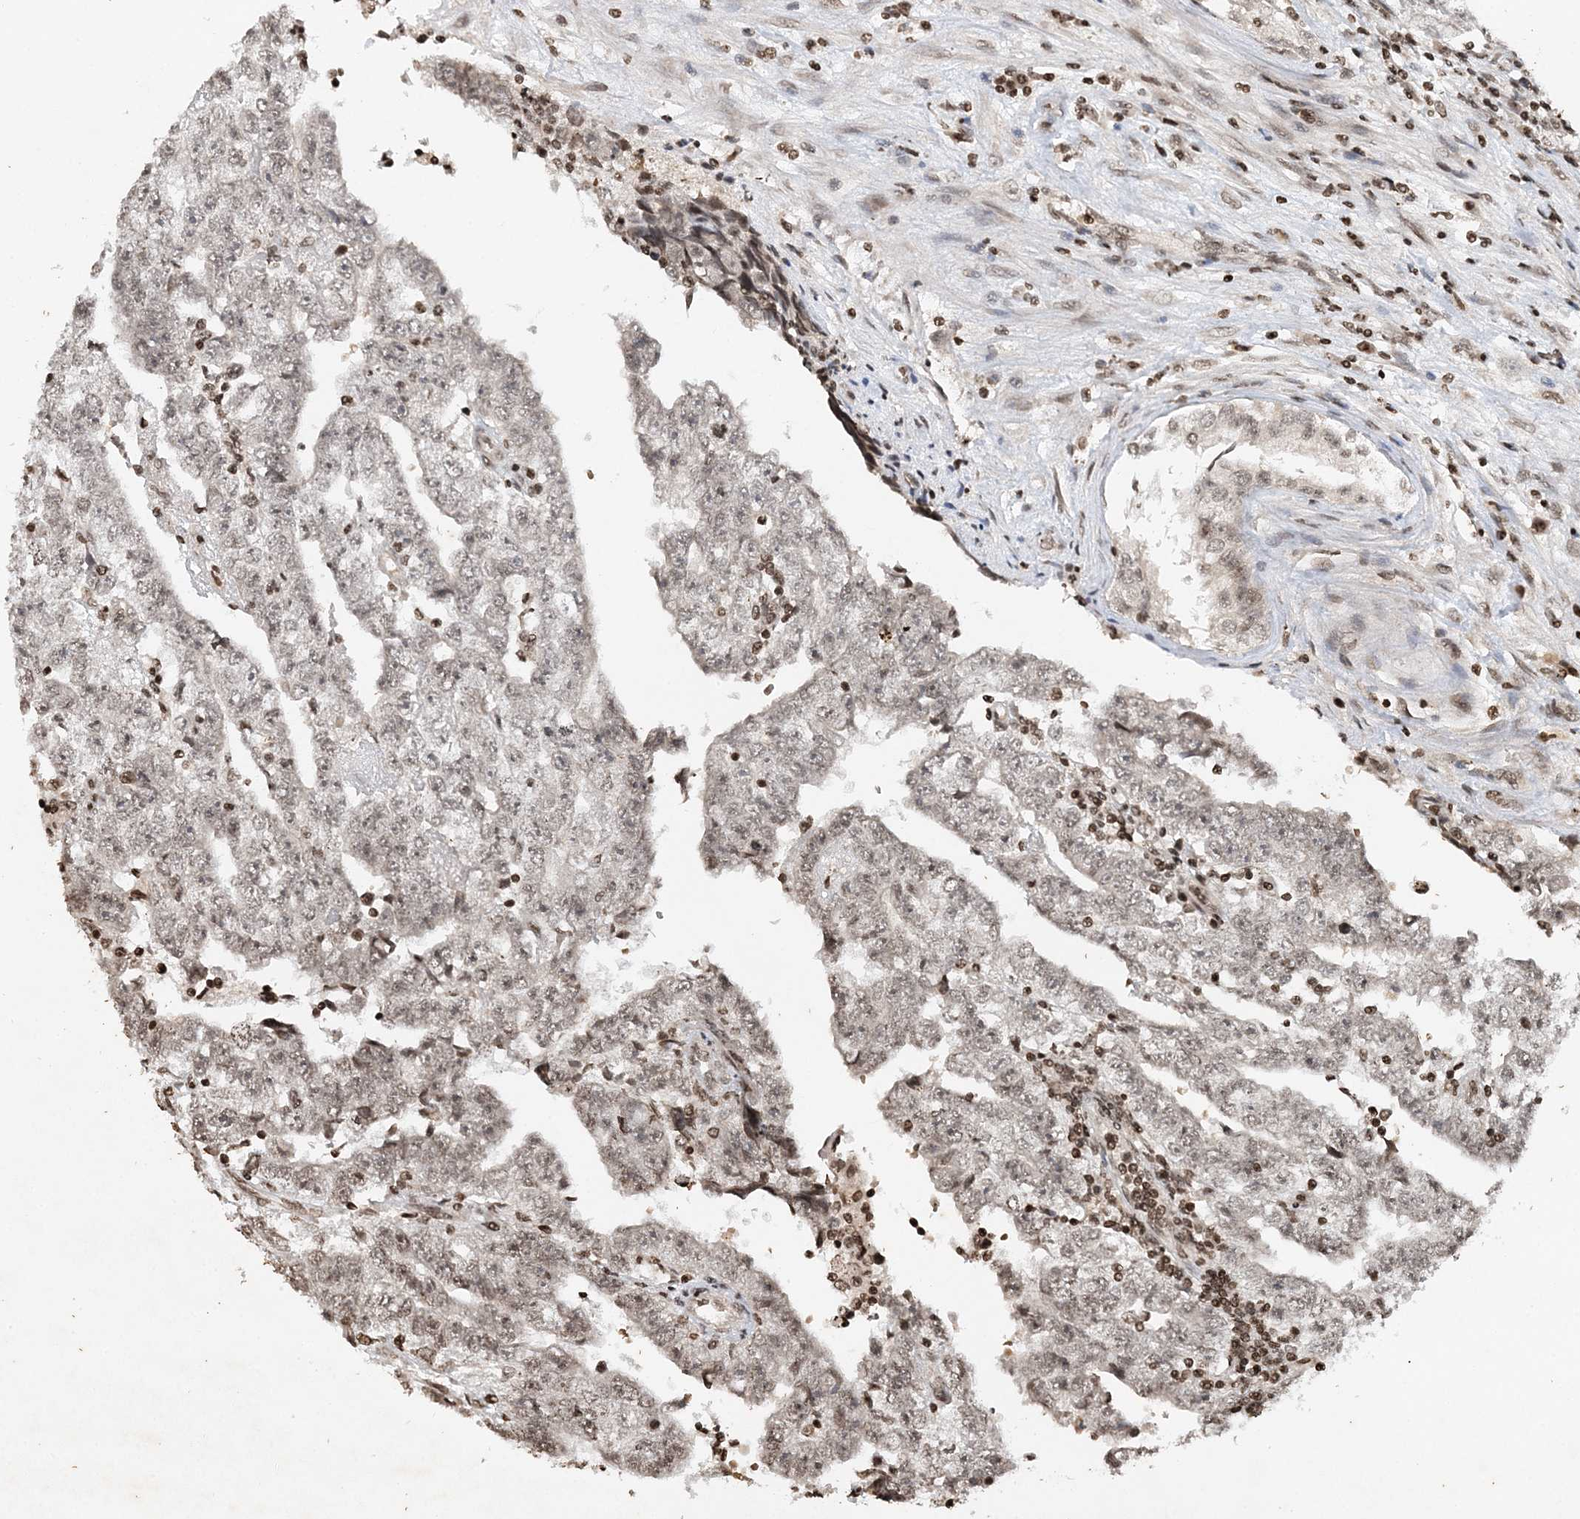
{"staining": {"intensity": "weak", "quantity": "<25%", "location": "nuclear"}, "tissue": "testis cancer", "cell_type": "Tumor cells", "image_type": "cancer", "snomed": [{"axis": "morphology", "description": "Carcinoma, Embryonal, NOS"}, {"axis": "topography", "description": "Testis"}], "caption": "Histopathology image shows no protein positivity in tumor cells of testis embryonal carcinoma tissue.", "gene": "NEDD9", "patient": {"sex": "male", "age": 25}}